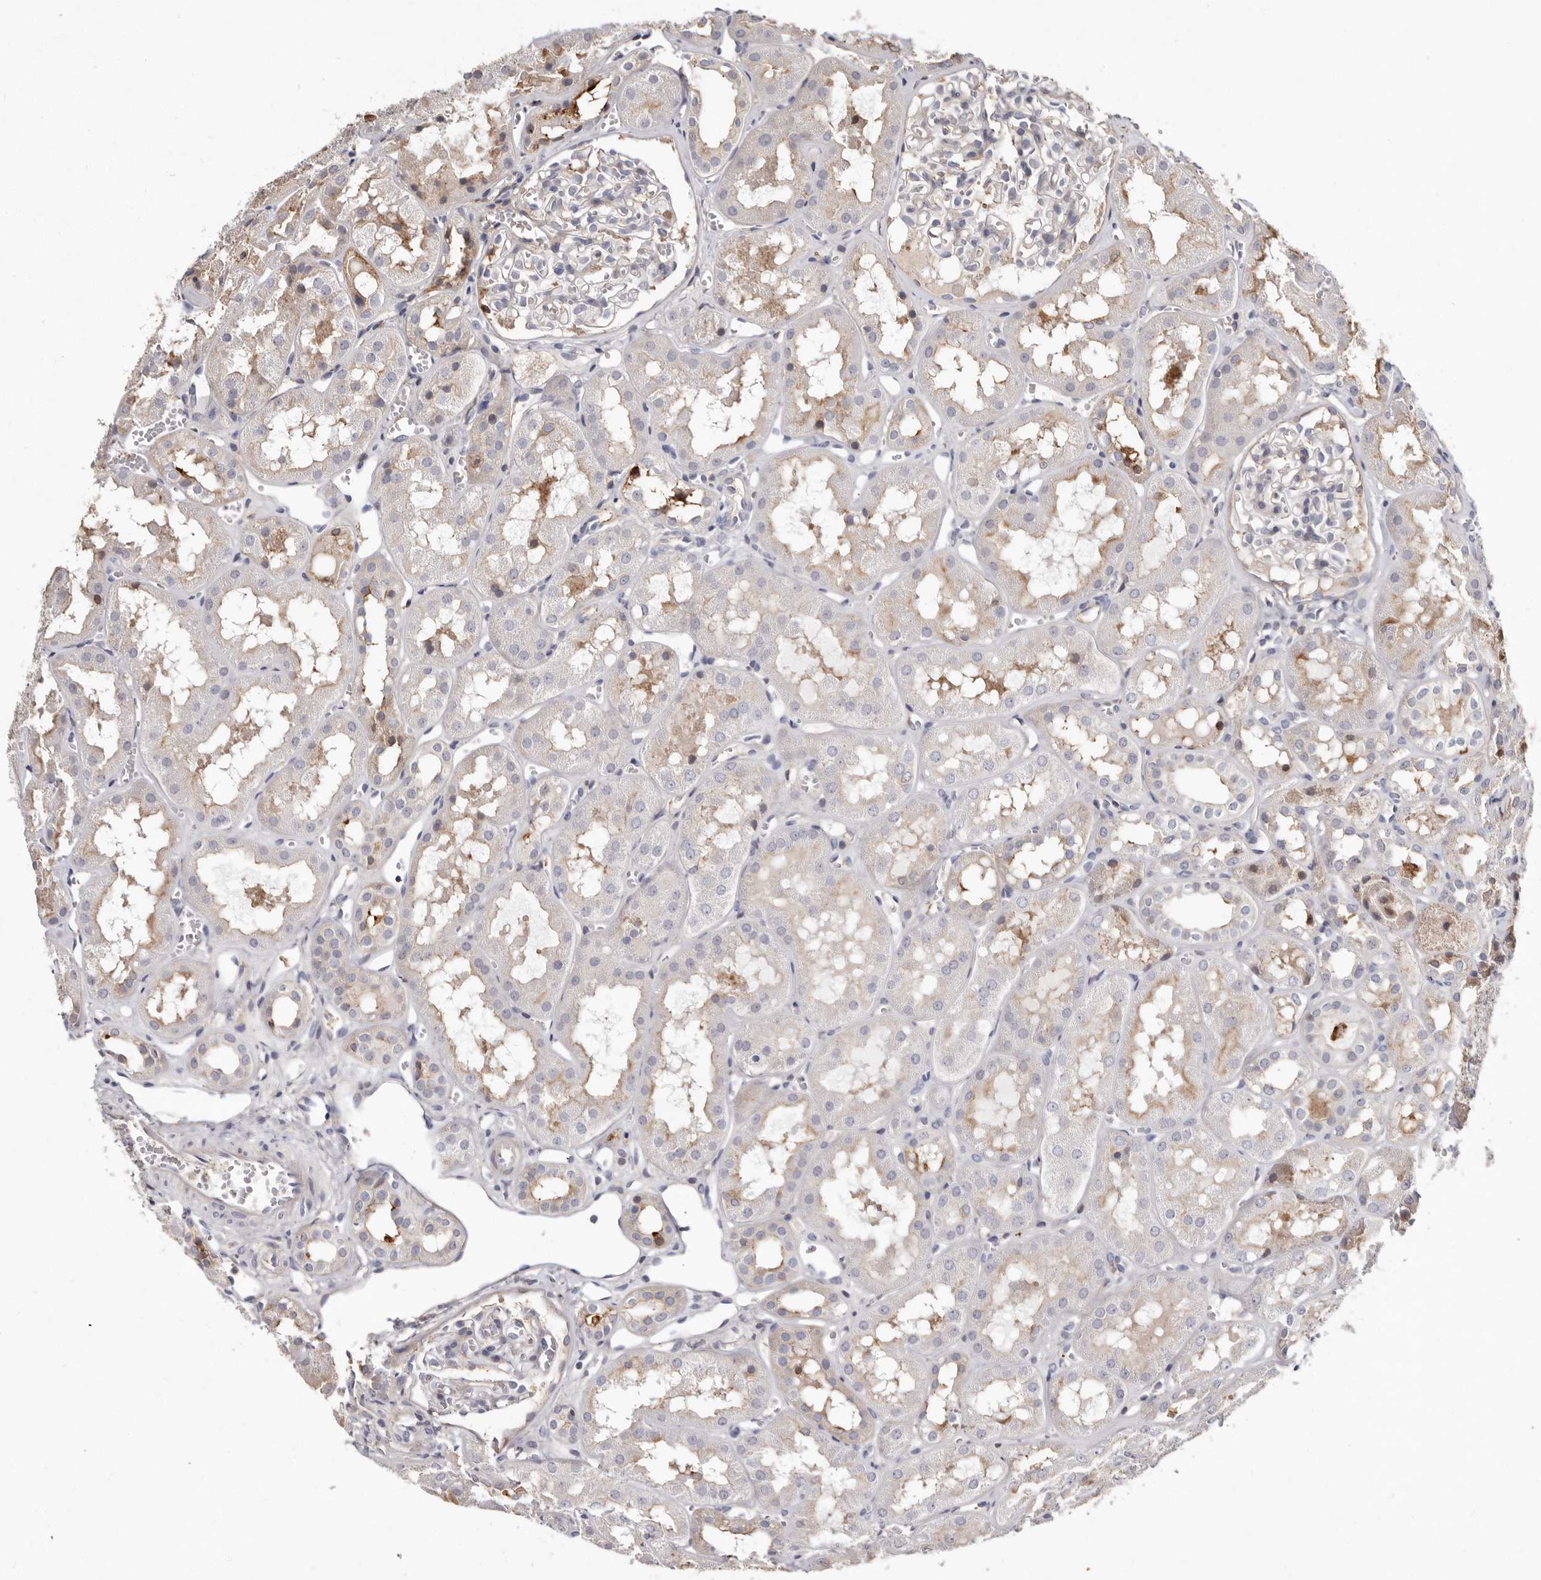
{"staining": {"intensity": "negative", "quantity": "none", "location": "none"}, "tissue": "kidney", "cell_type": "Cells in glomeruli", "image_type": "normal", "snomed": [{"axis": "morphology", "description": "Normal tissue, NOS"}, {"axis": "topography", "description": "Kidney"}], "caption": "Human kidney stained for a protein using immunohistochemistry reveals no staining in cells in glomeruli.", "gene": "KIF26B", "patient": {"sex": "male", "age": 16}}